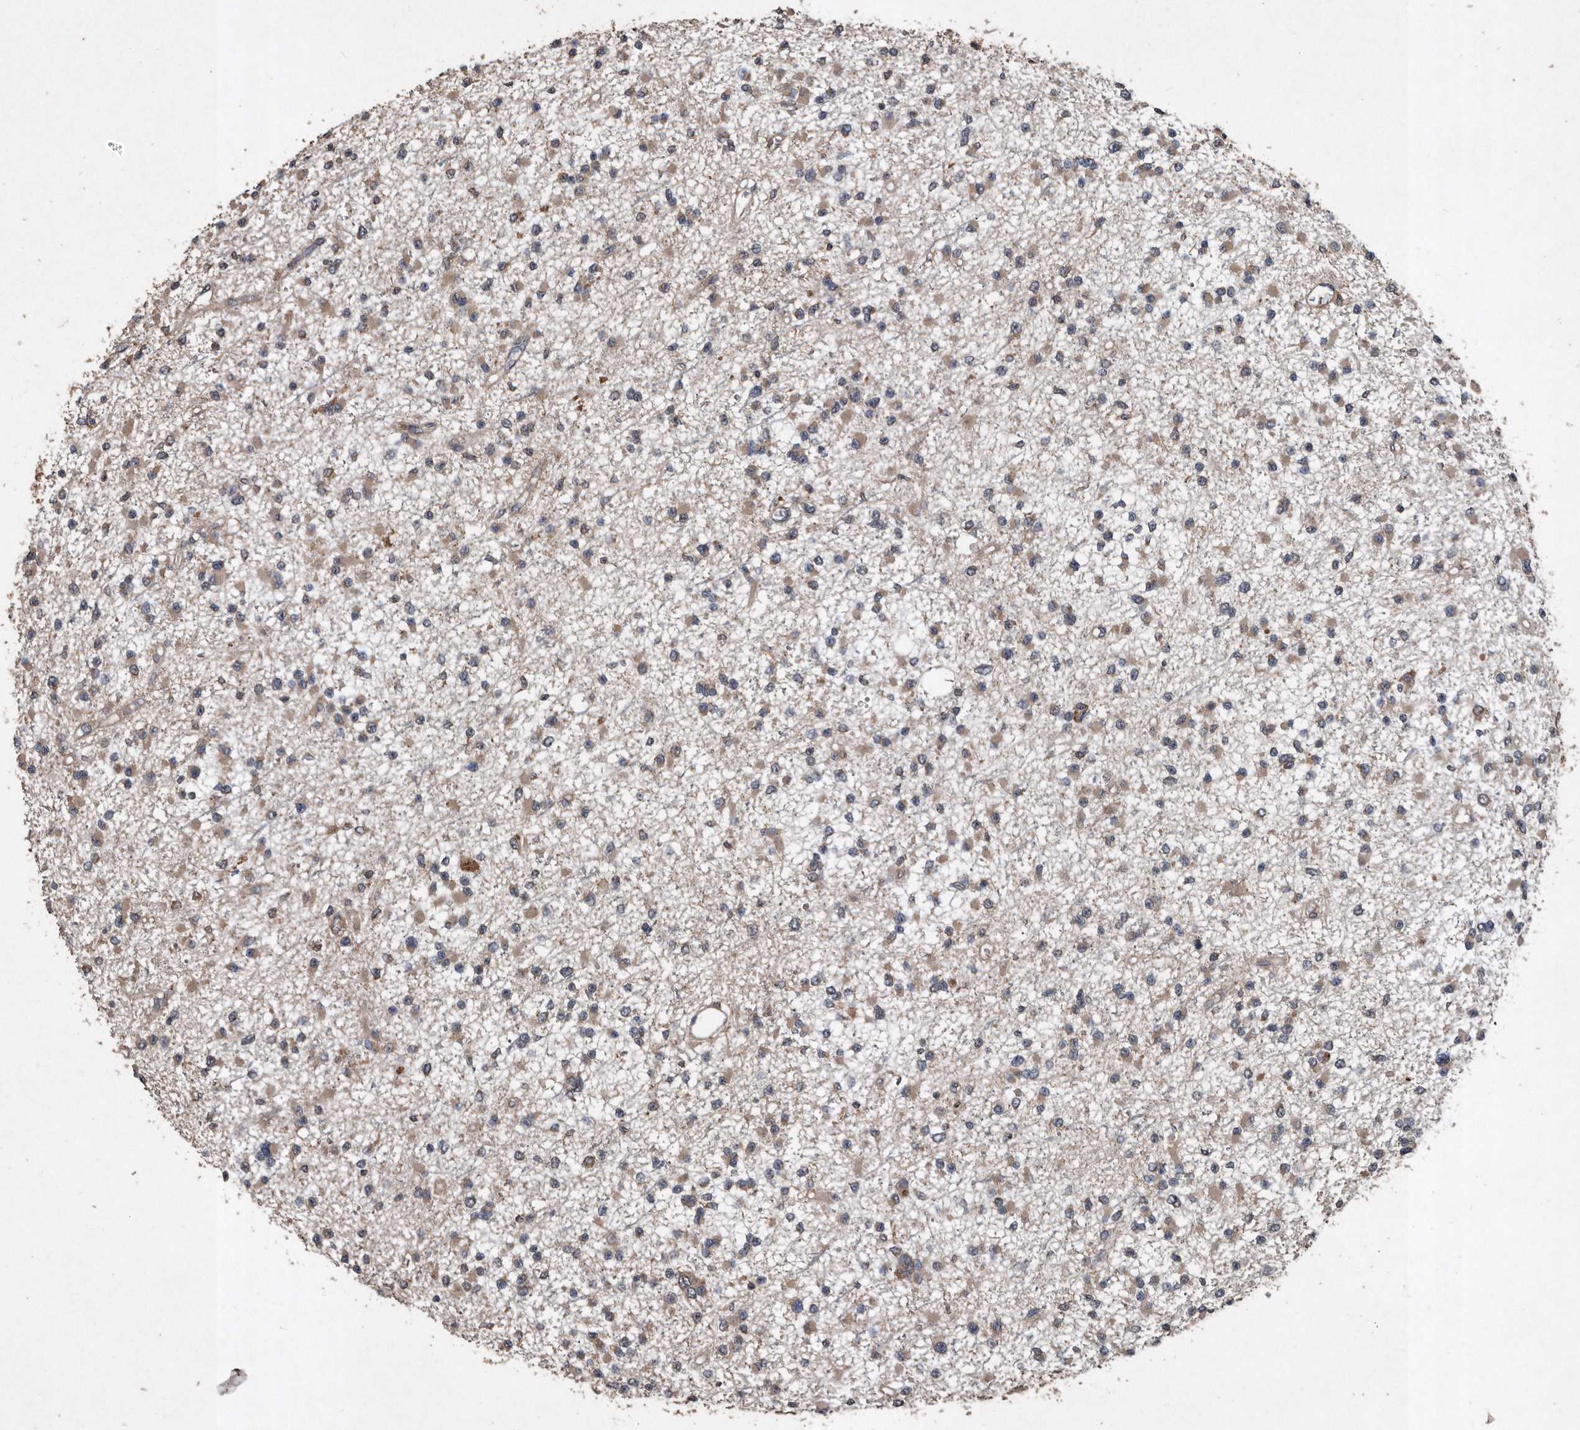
{"staining": {"intensity": "weak", "quantity": ">75%", "location": "cytoplasmic/membranous"}, "tissue": "glioma", "cell_type": "Tumor cells", "image_type": "cancer", "snomed": [{"axis": "morphology", "description": "Glioma, malignant, Low grade"}, {"axis": "topography", "description": "Brain"}], "caption": "High-magnification brightfield microscopy of low-grade glioma (malignant) stained with DAB (3,3'-diaminobenzidine) (brown) and counterstained with hematoxylin (blue). tumor cells exhibit weak cytoplasmic/membranous positivity is seen in approximately>75% of cells.", "gene": "NRBP1", "patient": {"sex": "female", "age": 22}}